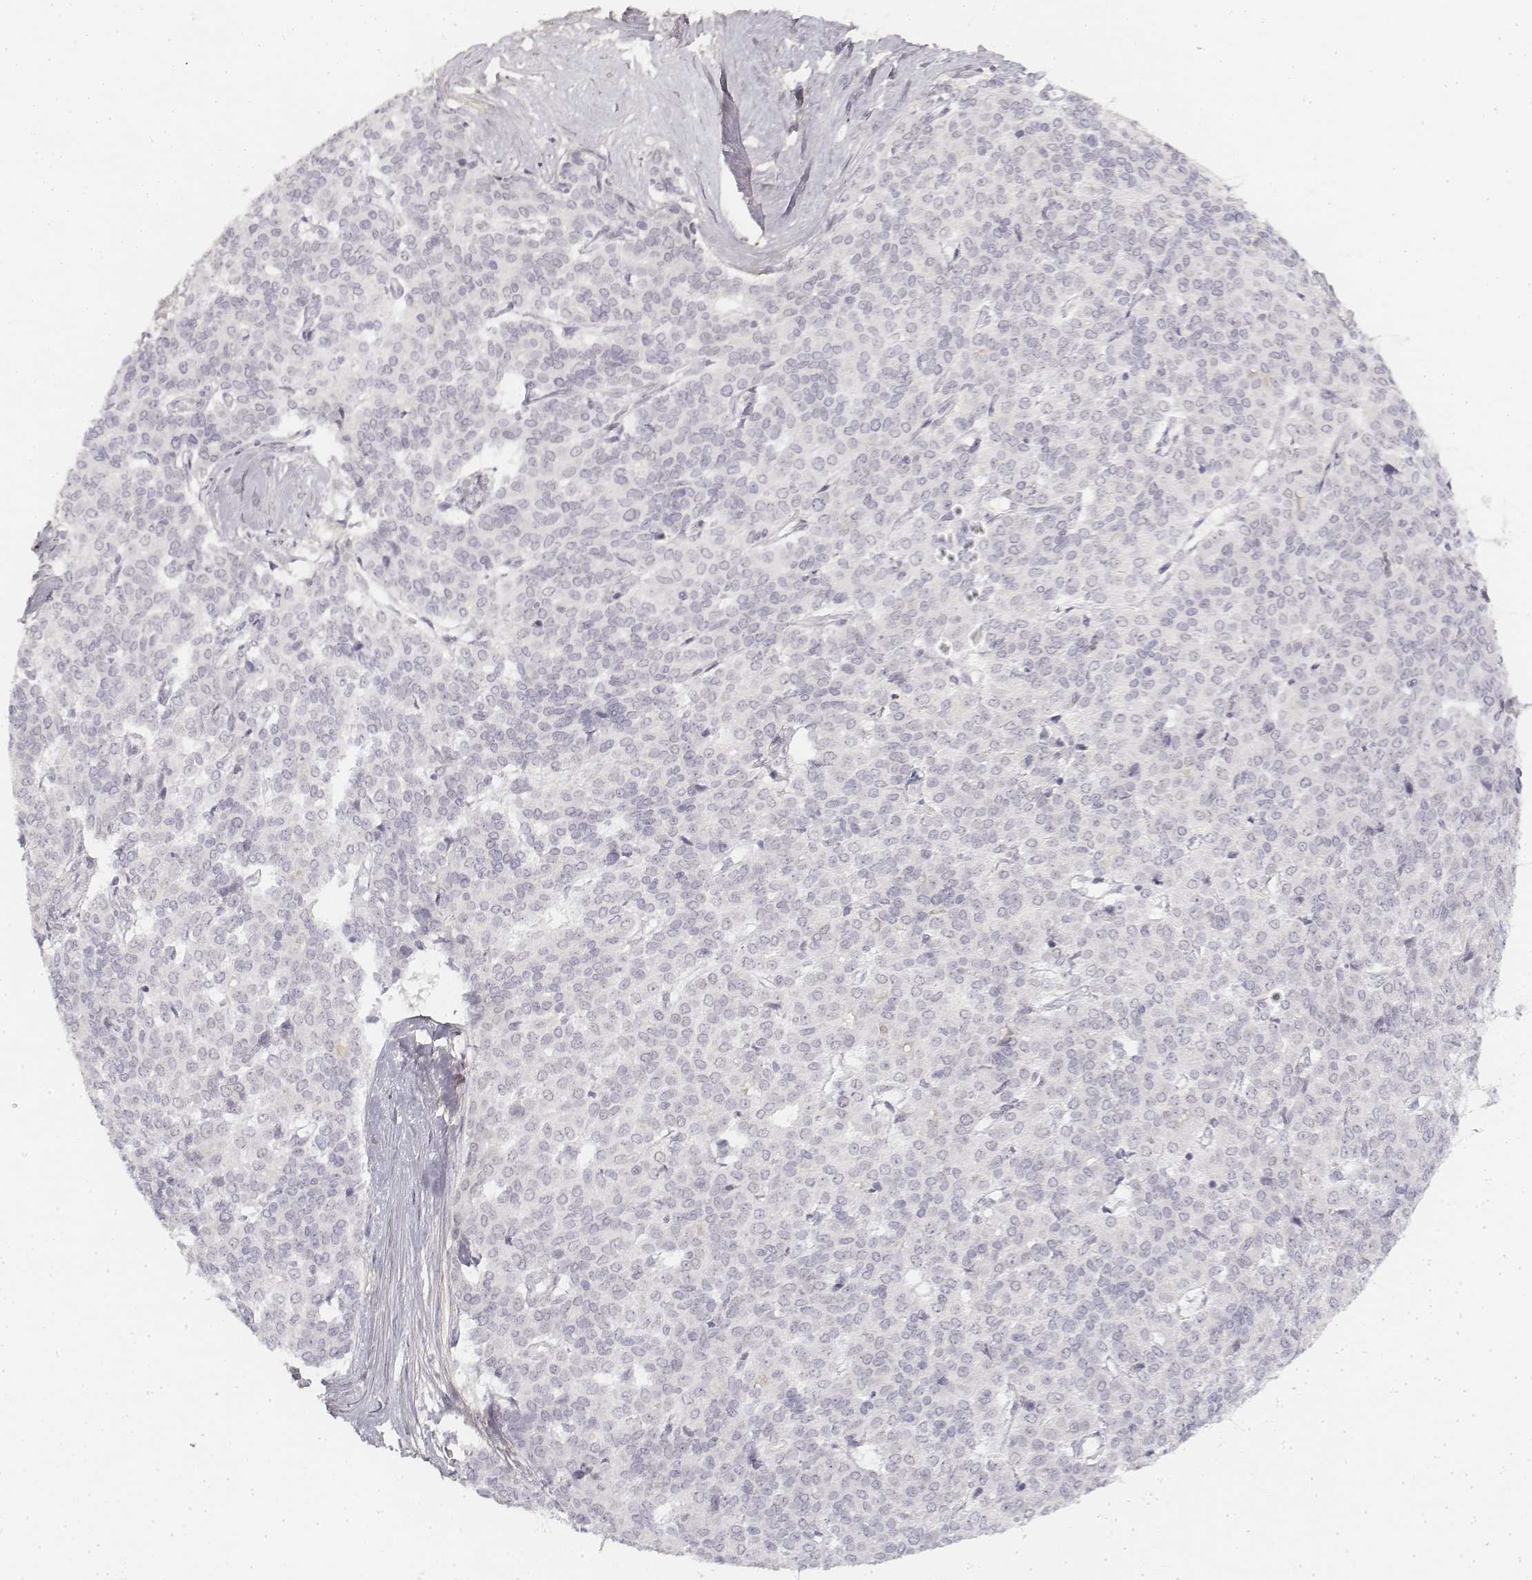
{"staining": {"intensity": "negative", "quantity": "none", "location": "none"}, "tissue": "liver cancer", "cell_type": "Tumor cells", "image_type": "cancer", "snomed": [{"axis": "morphology", "description": "Cholangiocarcinoma"}, {"axis": "topography", "description": "Liver"}], "caption": "A histopathology image of human liver cholangiocarcinoma is negative for staining in tumor cells.", "gene": "KRT84", "patient": {"sex": "female", "age": 47}}